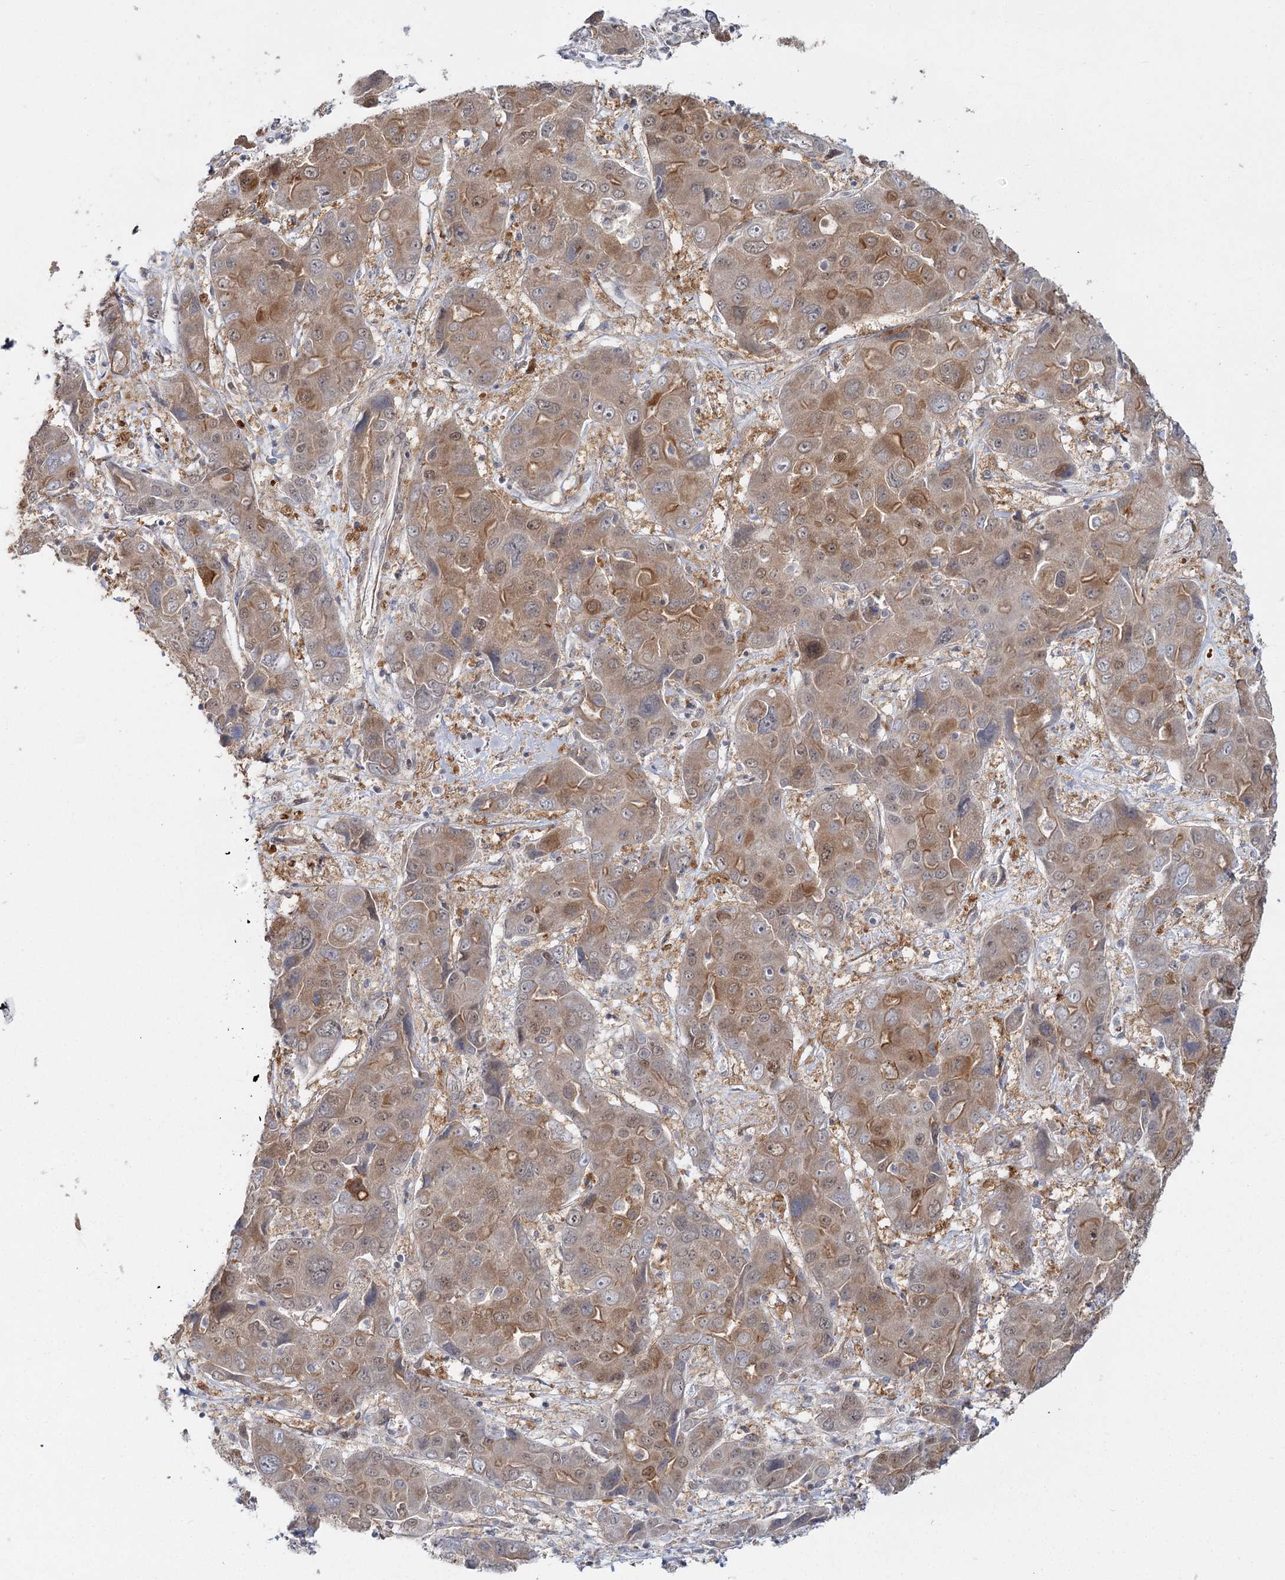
{"staining": {"intensity": "moderate", "quantity": ">75%", "location": "cytoplasmic/membranous"}, "tissue": "liver cancer", "cell_type": "Tumor cells", "image_type": "cancer", "snomed": [{"axis": "morphology", "description": "Cholangiocarcinoma"}, {"axis": "topography", "description": "Liver"}], "caption": "This image displays IHC staining of liver cancer, with medium moderate cytoplasmic/membranous expression in about >75% of tumor cells.", "gene": "TBC1D9B", "patient": {"sex": "male", "age": 67}}